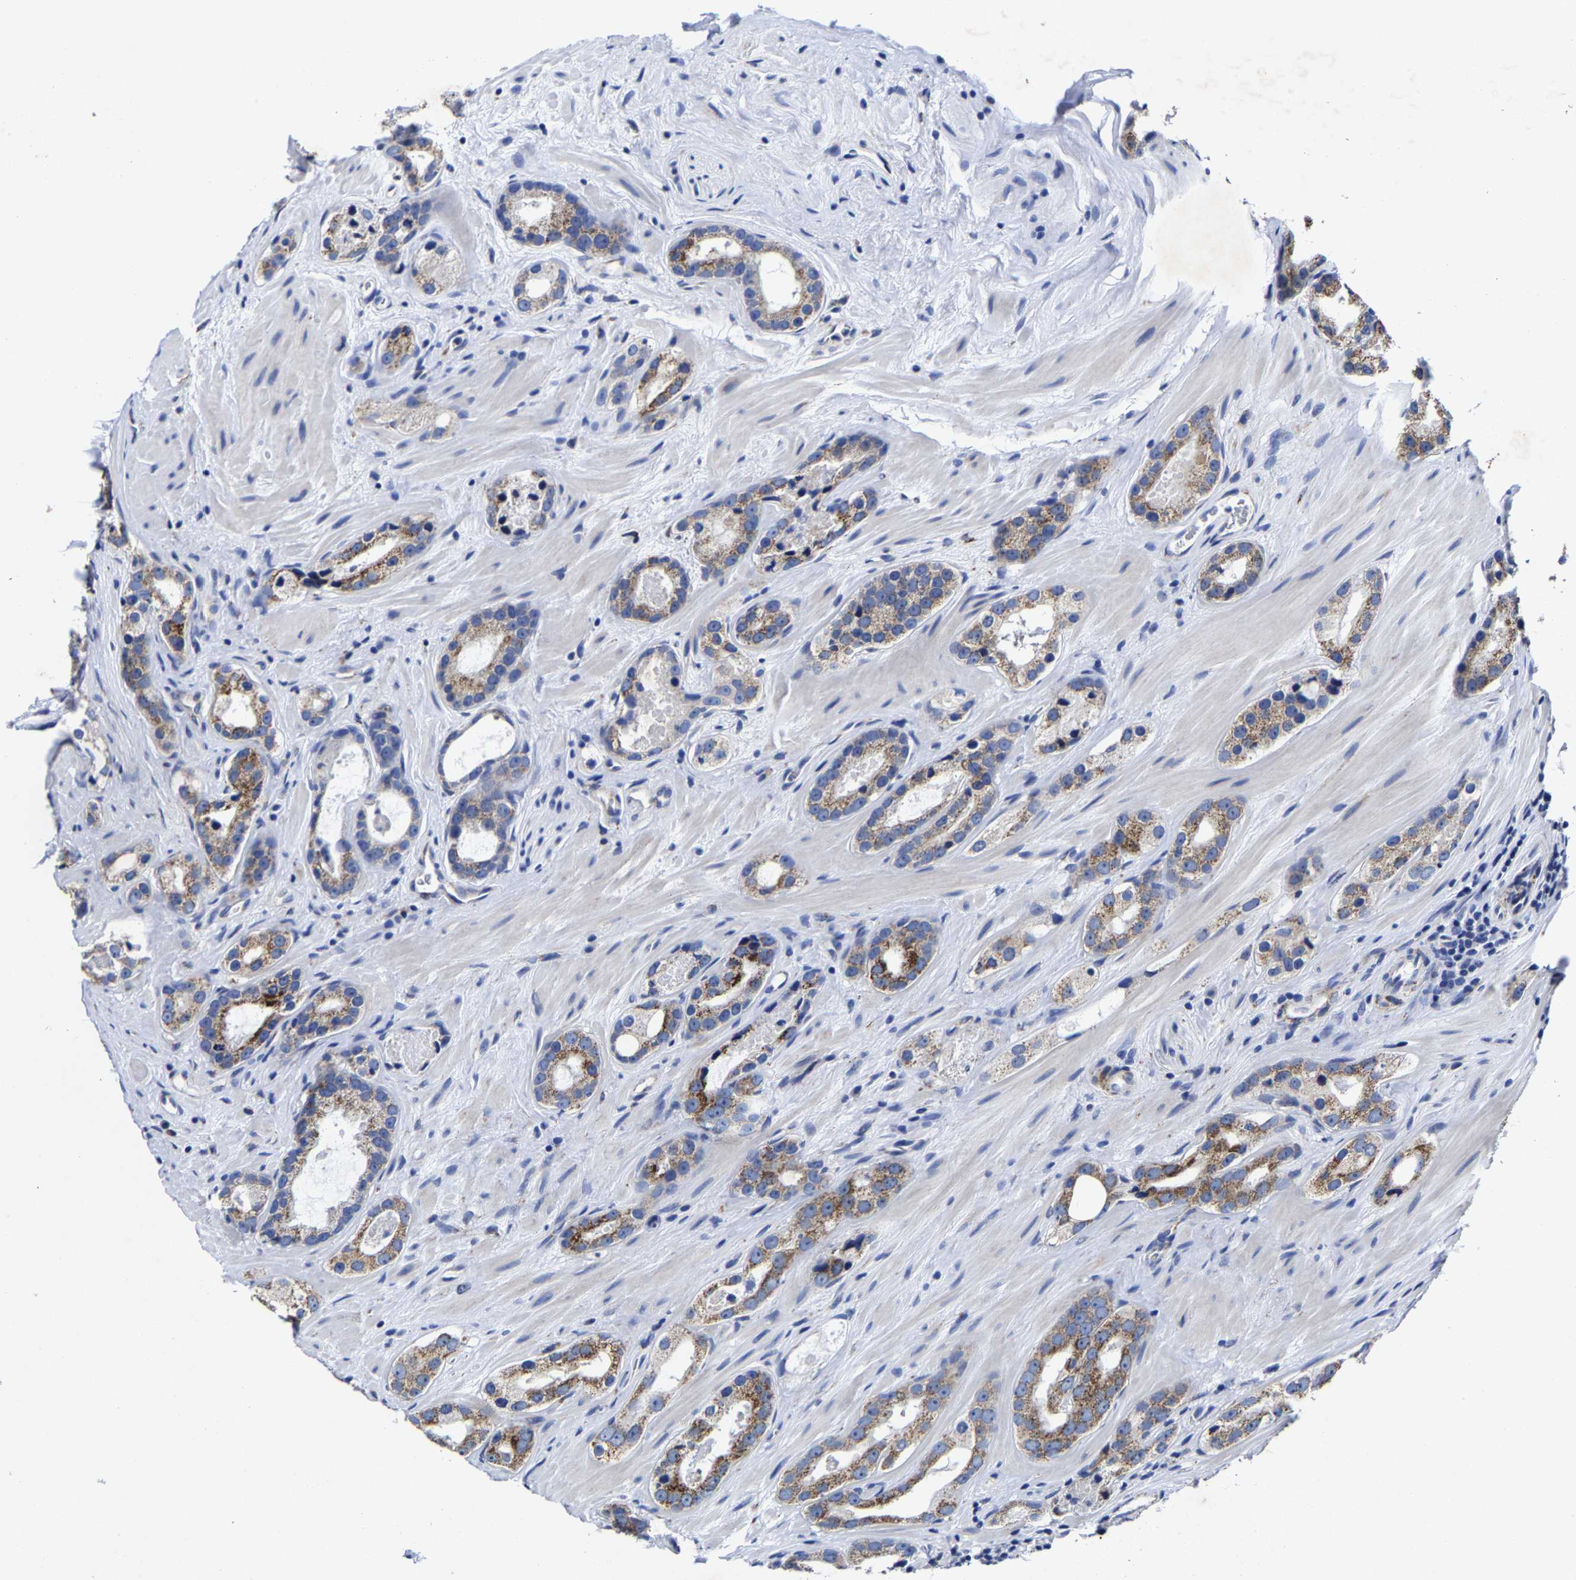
{"staining": {"intensity": "moderate", "quantity": ">75%", "location": "cytoplasmic/membranous"}, "tissue": "prostate cancer", "cell_type": "Tumor cells", "image_type": "cancer", "snomed": [{"axis": "morphology", "description": "Adenocarcinoma, High grade"}, {"axis": "topography", "description": "Prostate"}], "caption": "Immunohistochemical staining of human prostate cancer exhibits medium levels of moderate cytoplasmic/membranous expression in about >75% of tumor cells.", "gene": "AASS", "patient": {"sex": "male", "age": 63}}